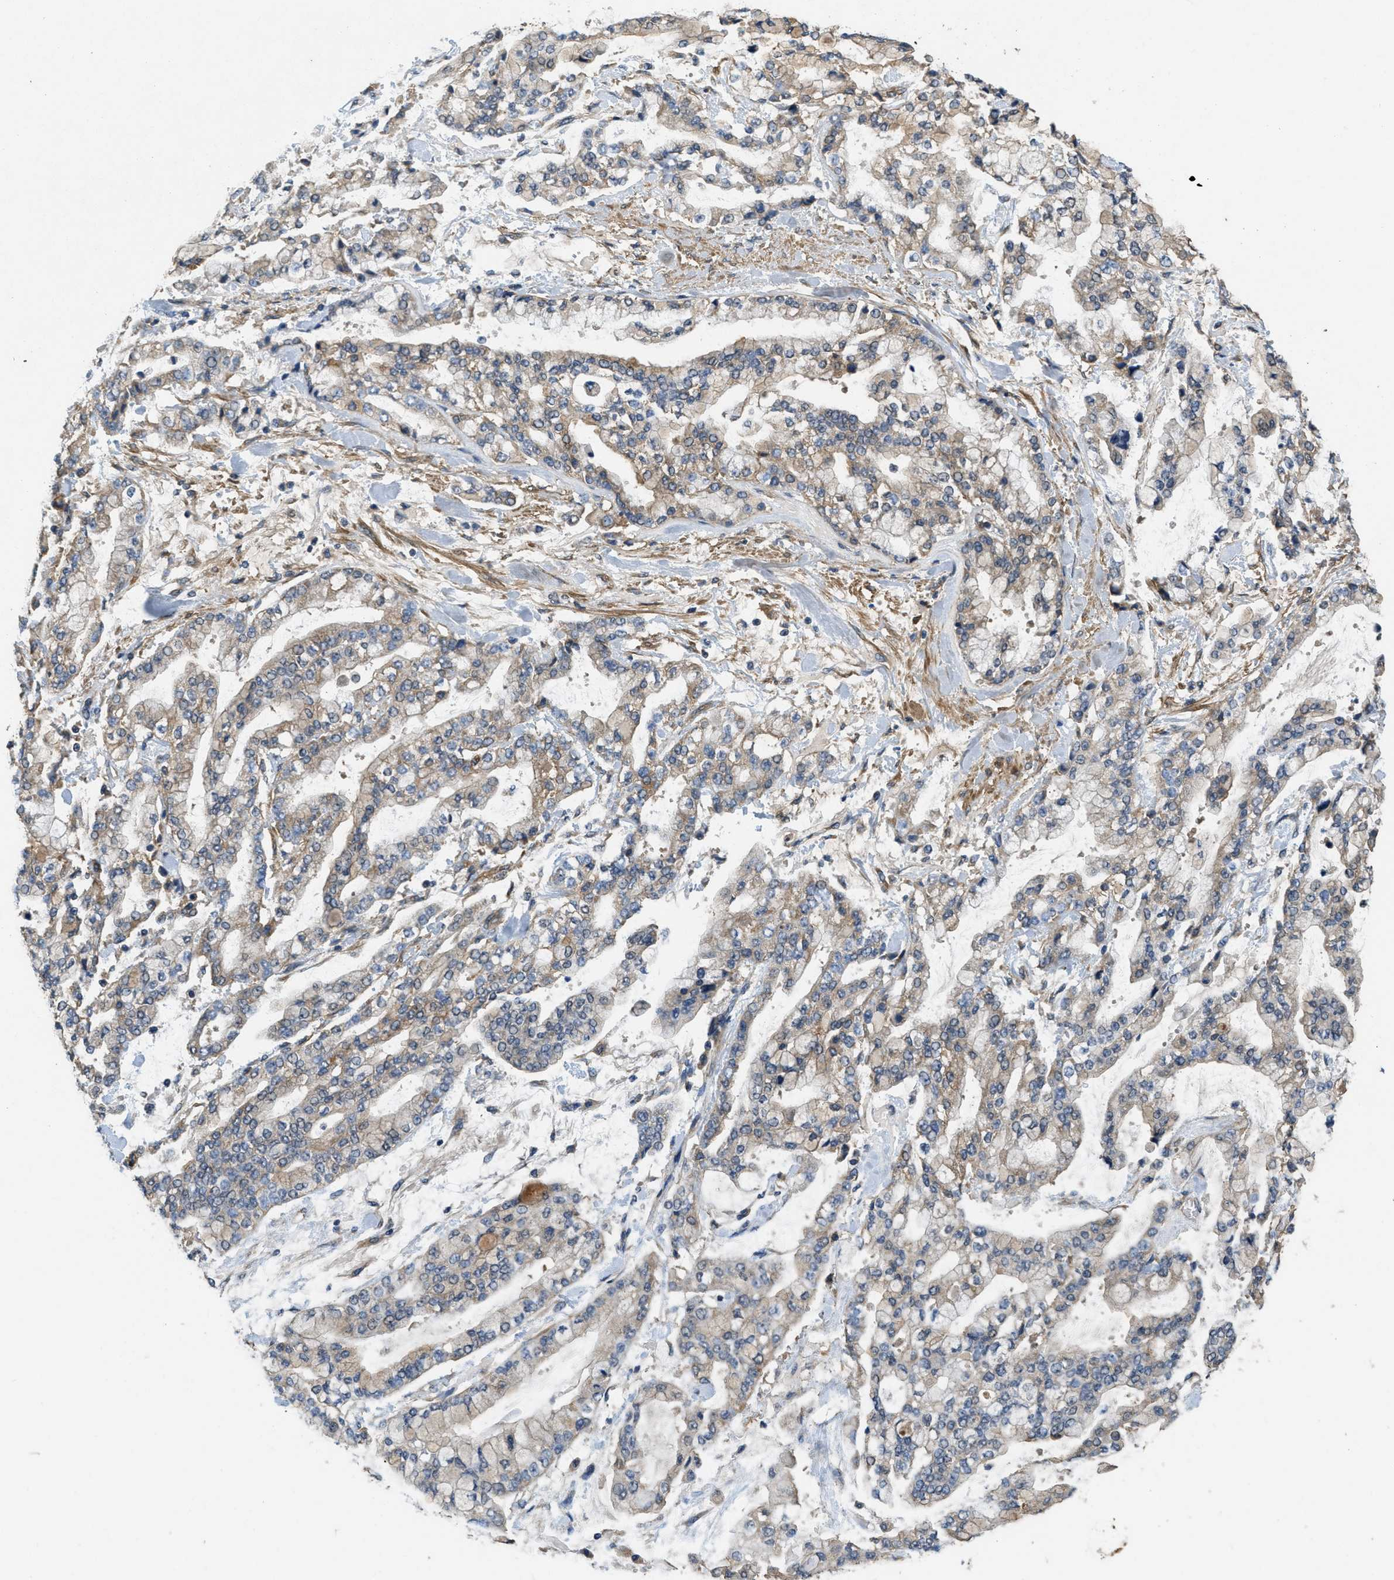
{"staining": {"intensity": "weak", "quantity": "25%-75%", "location": "cytoplasmic/membranous"}, "tissue": "stomach cancer", "cell_type": "Tumor cells", "image_type": "cancer", "snomed": [{"axis": "morphology", "description": "Normal tissue, NOS"}, {"axis": "morphology", "description": "Adenocarcinoma, NOS"}, {"axis": "topography", "description": "Stomach, upper"}, {"axis": "topography", "description": "Stomach"}], "caption": "High-magnification brightfield microscopy of stomach cancer (adenocarcinoma) stained with DAB (brown) and counterstained with hematoxylin (blue). tumor cells exhibit weak cytoplasmic/membranous positivity is appreciated in approximately25%-75% of cells. (DAB IHC, brown staining for protein, blue staining for nuclei).", "gene": "THBS2", "patient": {"sex": "male", "age": 76}}